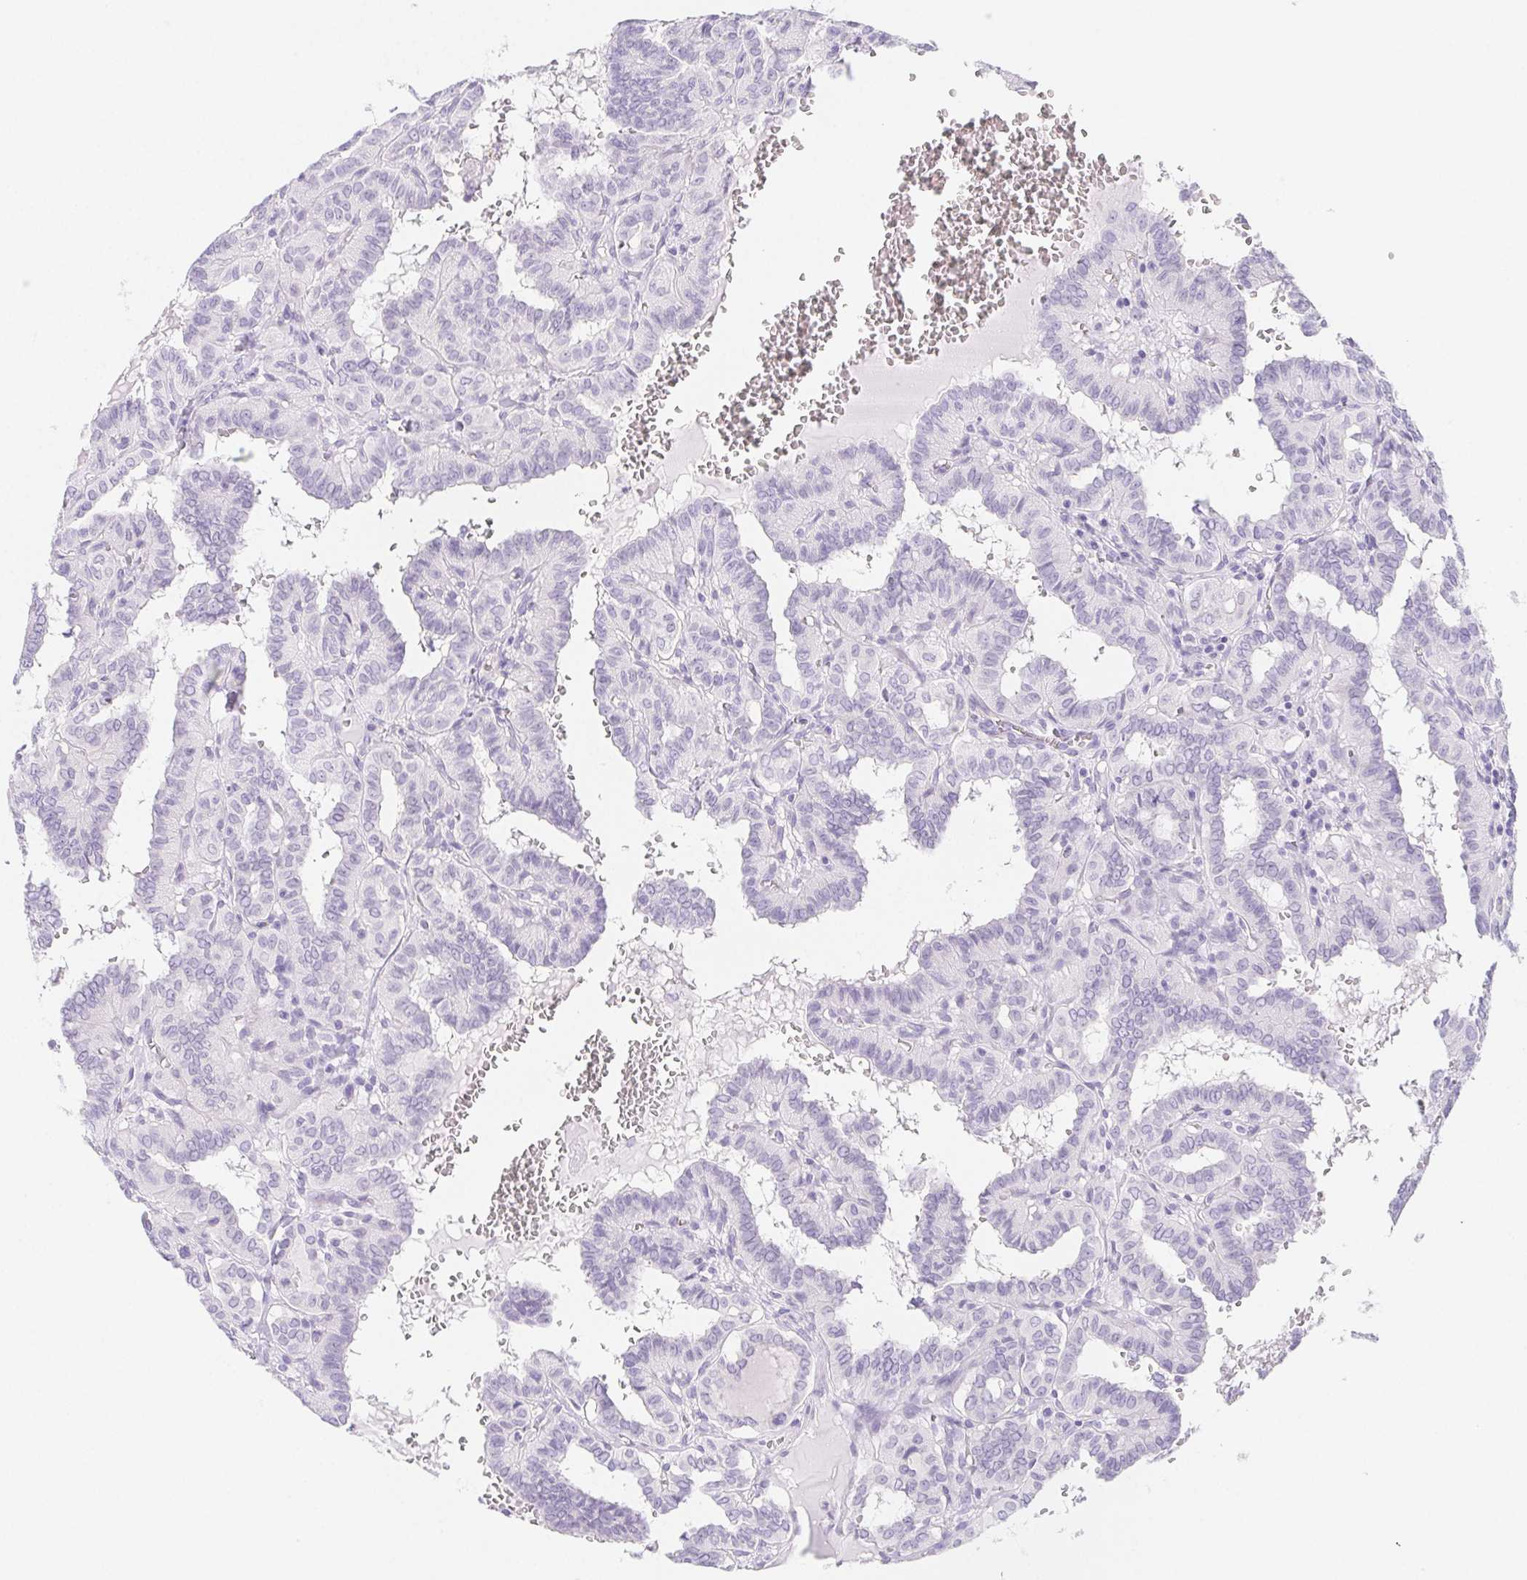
{"staining": {"intensity": "negative", "quantity": "none", "location": "none"}, "tissue": "thyroid cancer", "cell_type": "Tumor cells", "image_type": "cancer", "snomed": [{"axis": "morphology", "description": "Papillary adenocarcinoma, NOS"}, {"axis": "topography", "description": "Thyroid gland"}], "caption": "Immunohistochemical staining of human thyroid papillary adenocarcinoma displays no significant positivity in tumor cells.", "gene": "ZBBX", "patient": {"sex": "female", "age": 21}}